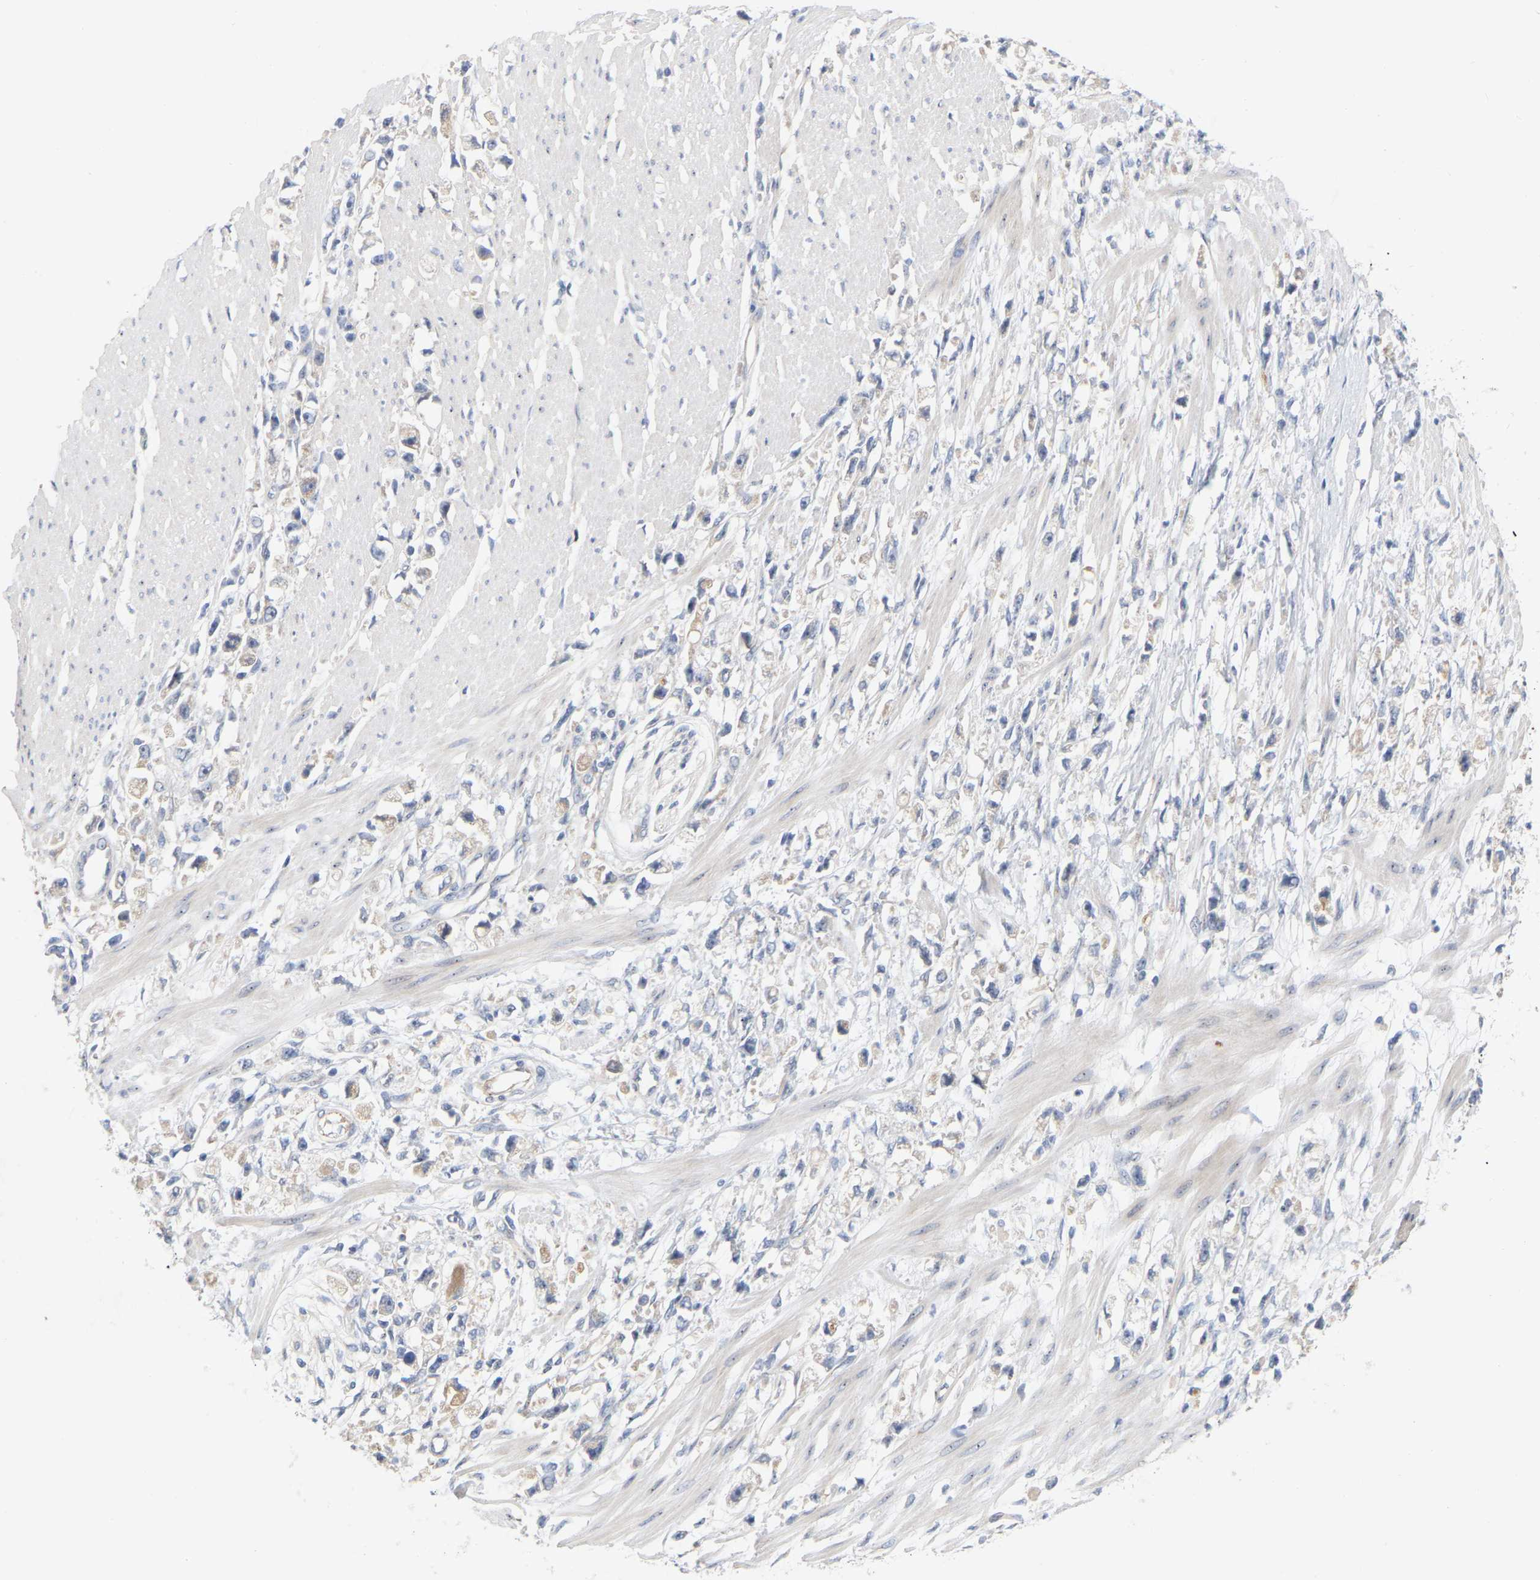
{"staining": {"intensity": "negative", "quantity": "none", "location": "none"}, "tissue": "stomach cancer", "cell_type": "Tumor cells", "image_type": "cancer", "snomed": [{"axis": "morphology", "description": "Adenocarcinoma, NOS"}, {"axis": "topography", "description": "Stomach"}], "caption": "A photomicrograph of human stomach cancer is negative for staining in tumor cells. (Stains: DAB (3,3'-diaminobenzidine) immunohistochemistry with hematoxylin counter stain, Microscopy: brightfield microscopy at high magnification).", "gene": "MINDY4", "patient": {"sex": "female", "age": 59}}